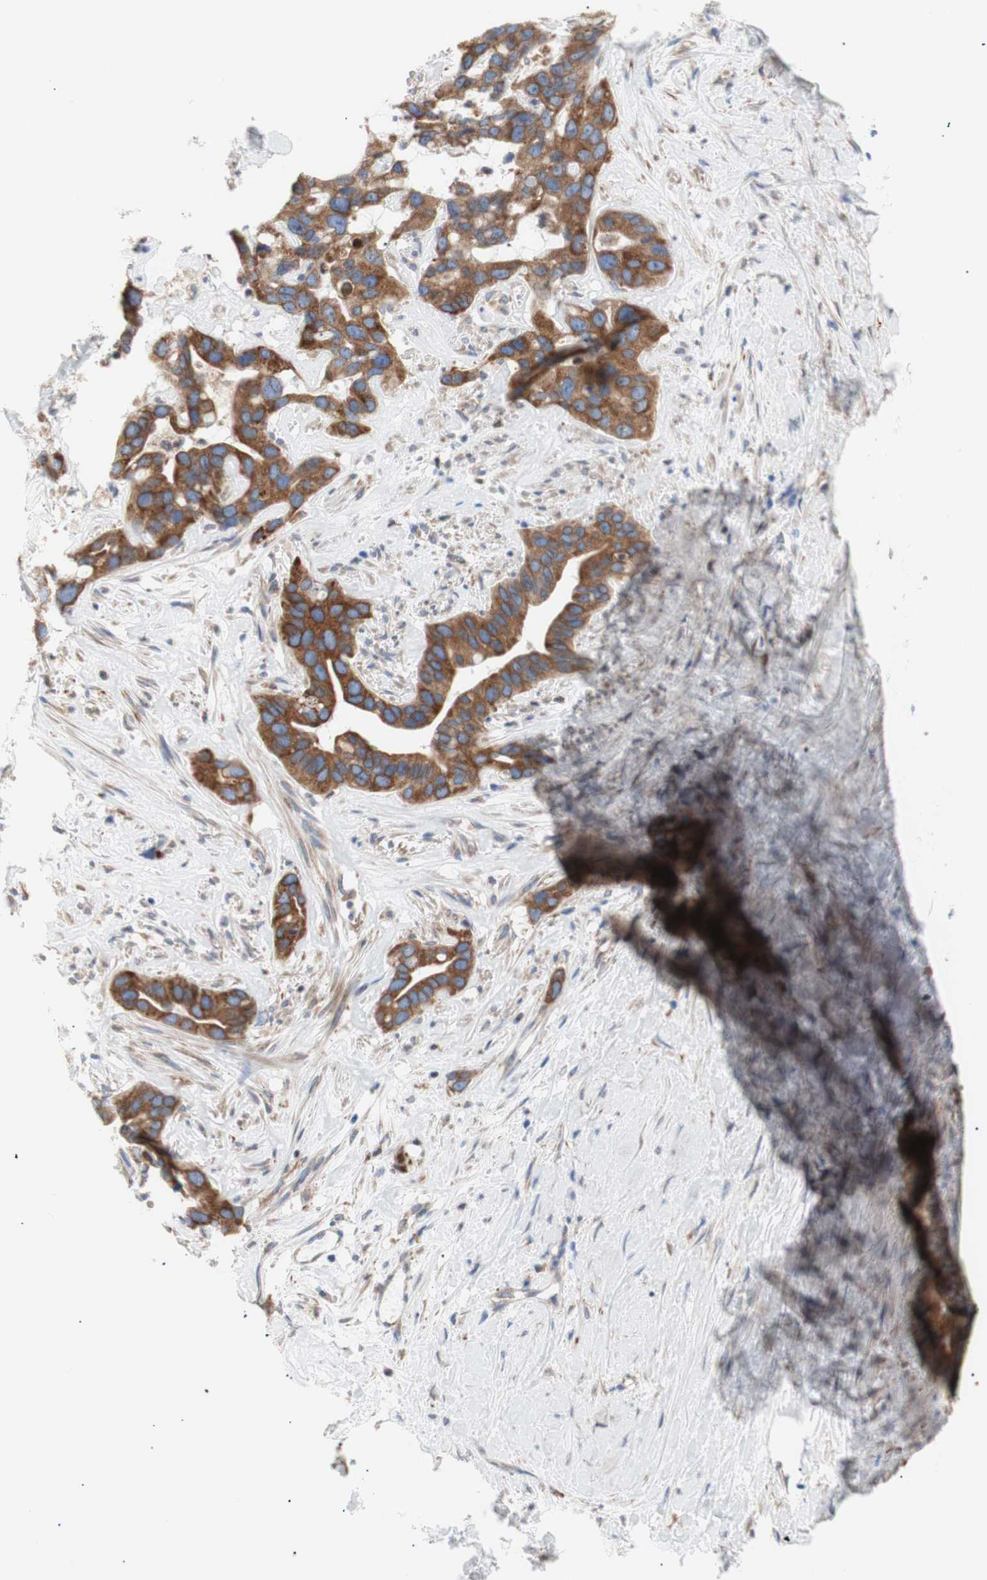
{"staining": {"intensity": "strong", "quantity": ">75%", "location": "cytoplasmic/membranous"}, "tissue": "liver cancer", "cell_type": "Tumor cells", "image_type": "cancer", "snomed": [{"axis": "morphology", "description": "Cholangiocarcinoma"}, {"axis": "topography", "description": "Liver"}], "caption": "Strong cytoplasmic/membranous expression for a protein is present in about >75% of tumor cells of liver cancer (cholangiocarcinoma) using immunohistochemistry (IHC).", "gene": "ERLIN1", "patient": {"sex": "female", "age": 65}}